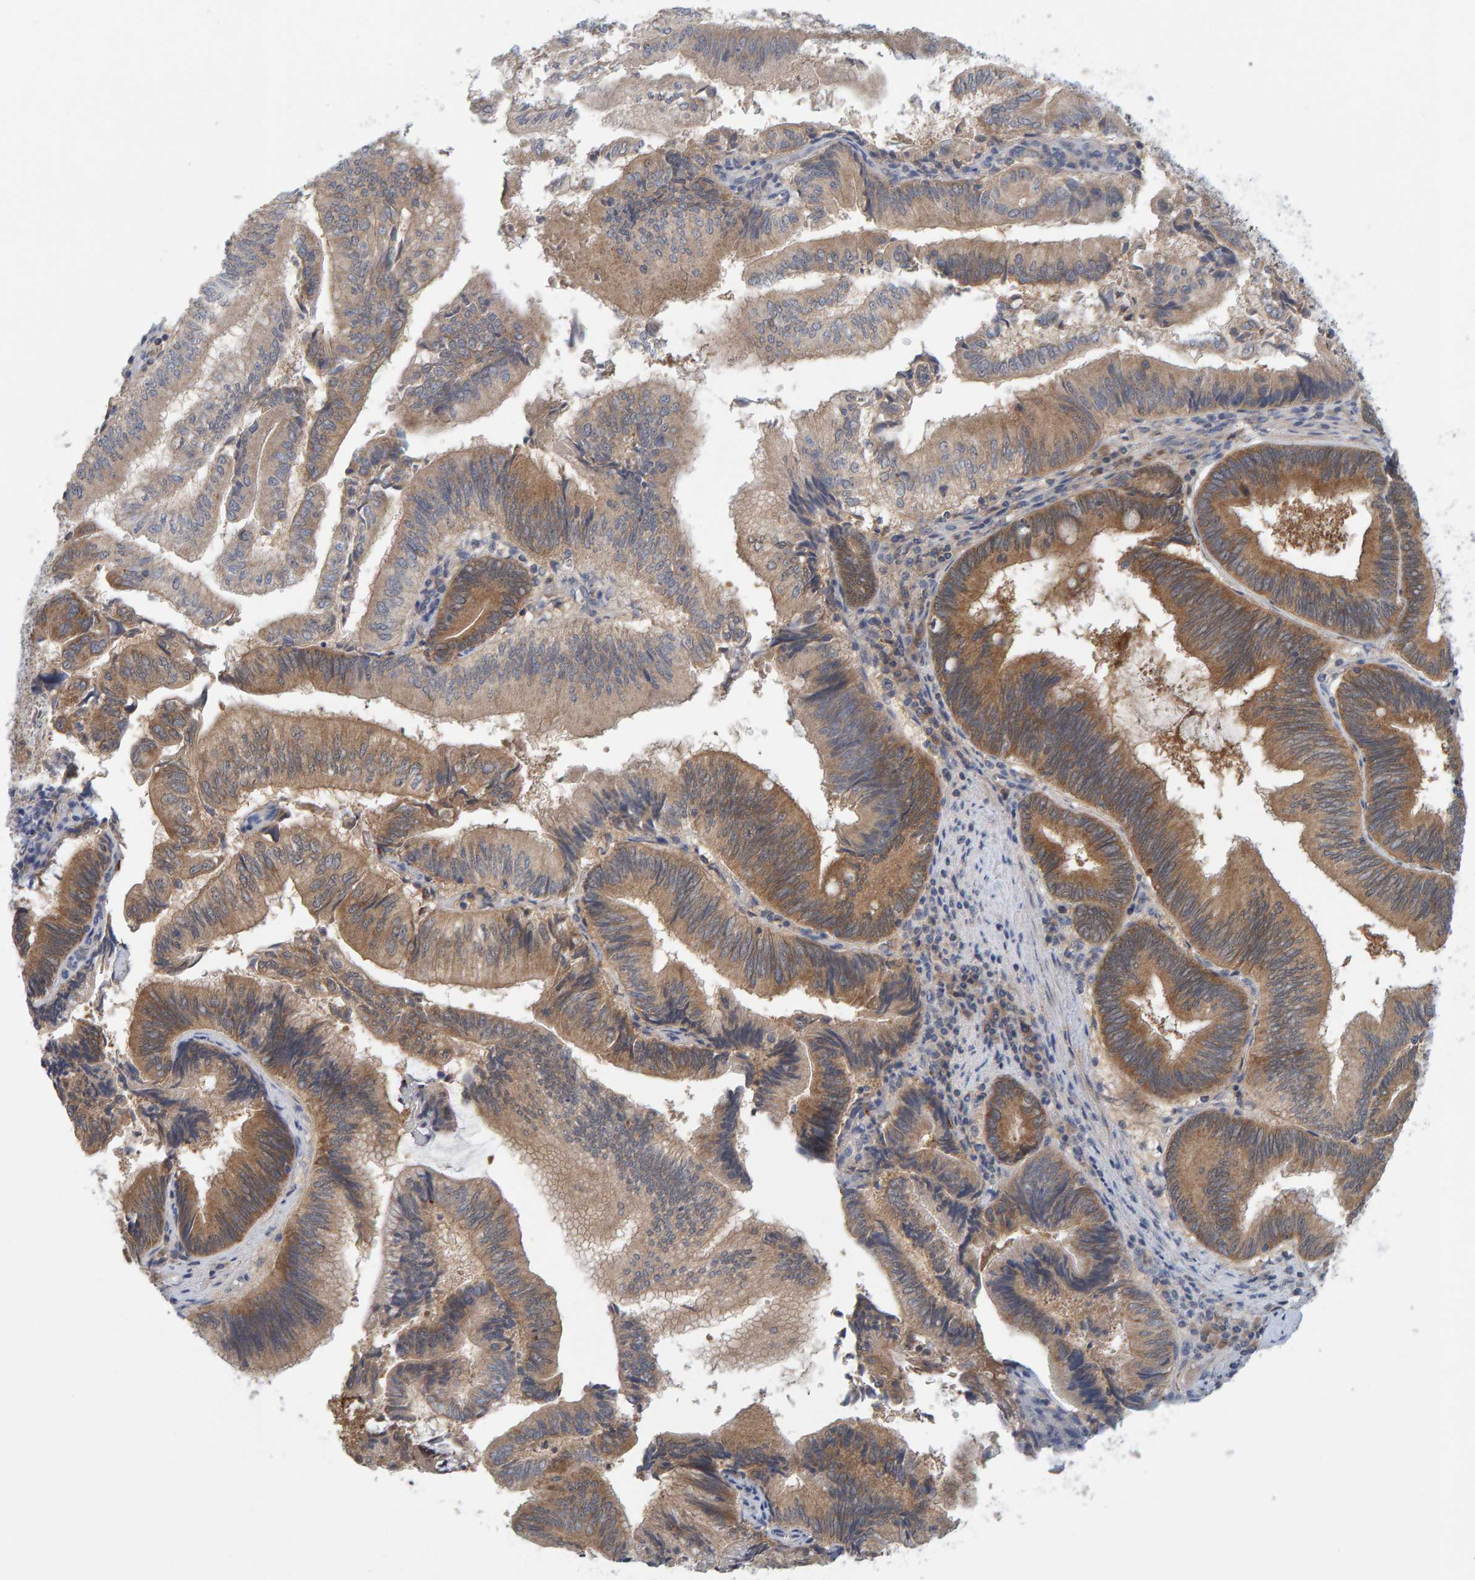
{"staining": {"intensity": "moderate", "quantity": ">75%", "location": "cytoplasmic/membranous"}, "tissue": "pancreatic cancer", "cell_type": "Tumor cells", "image_type": "cancer", "snomed": [{"axis": "morphology", "description": "Adenocarcinoma, NOS"}, {"axis": "topography", "description": "Pancreas"}], "caption": "Pancreatic cancer stained with a protein marker displays moderate staining in tumor cells.", "gene": "TATDN1", "patient": {"sex": "male", "age": 82}}